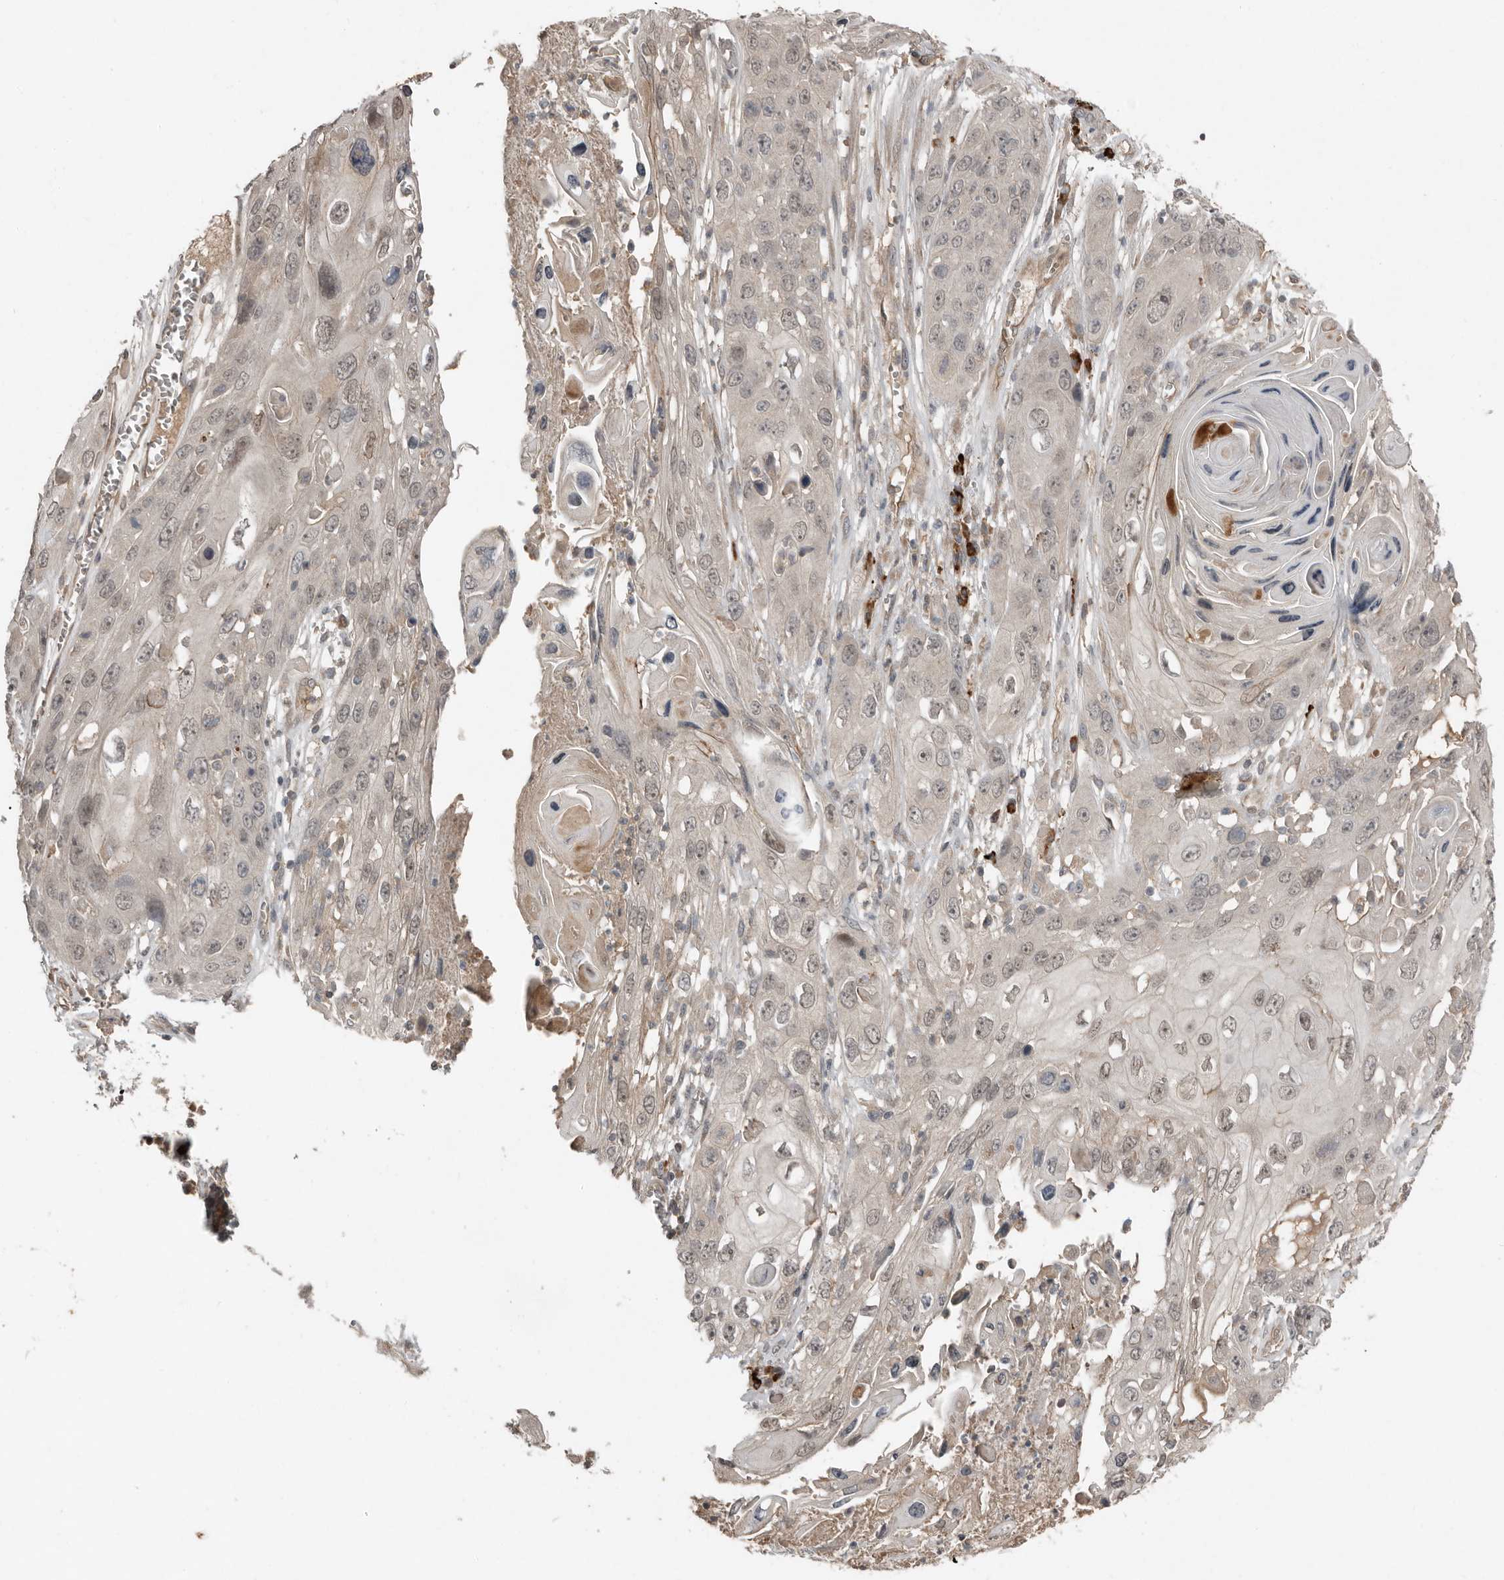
{"staining": {"intensity": "weak", "quantity": "<25%", "location": "nuclear"}, "tissue": "skin cancer", "cell_type": "Tumor cells", "image_type": "cancer", "snomed": [{"axis": "morphology", "description": "Squamous cell carcinoma, NOS"}, {"axis": "topography", "description": "Skin"}], "caption": "The photomicrograph shows no significant staining in tumor cells of skin cancer.", "gene": "TEAD3", "patient": {"sex": "male", "age": 55}}